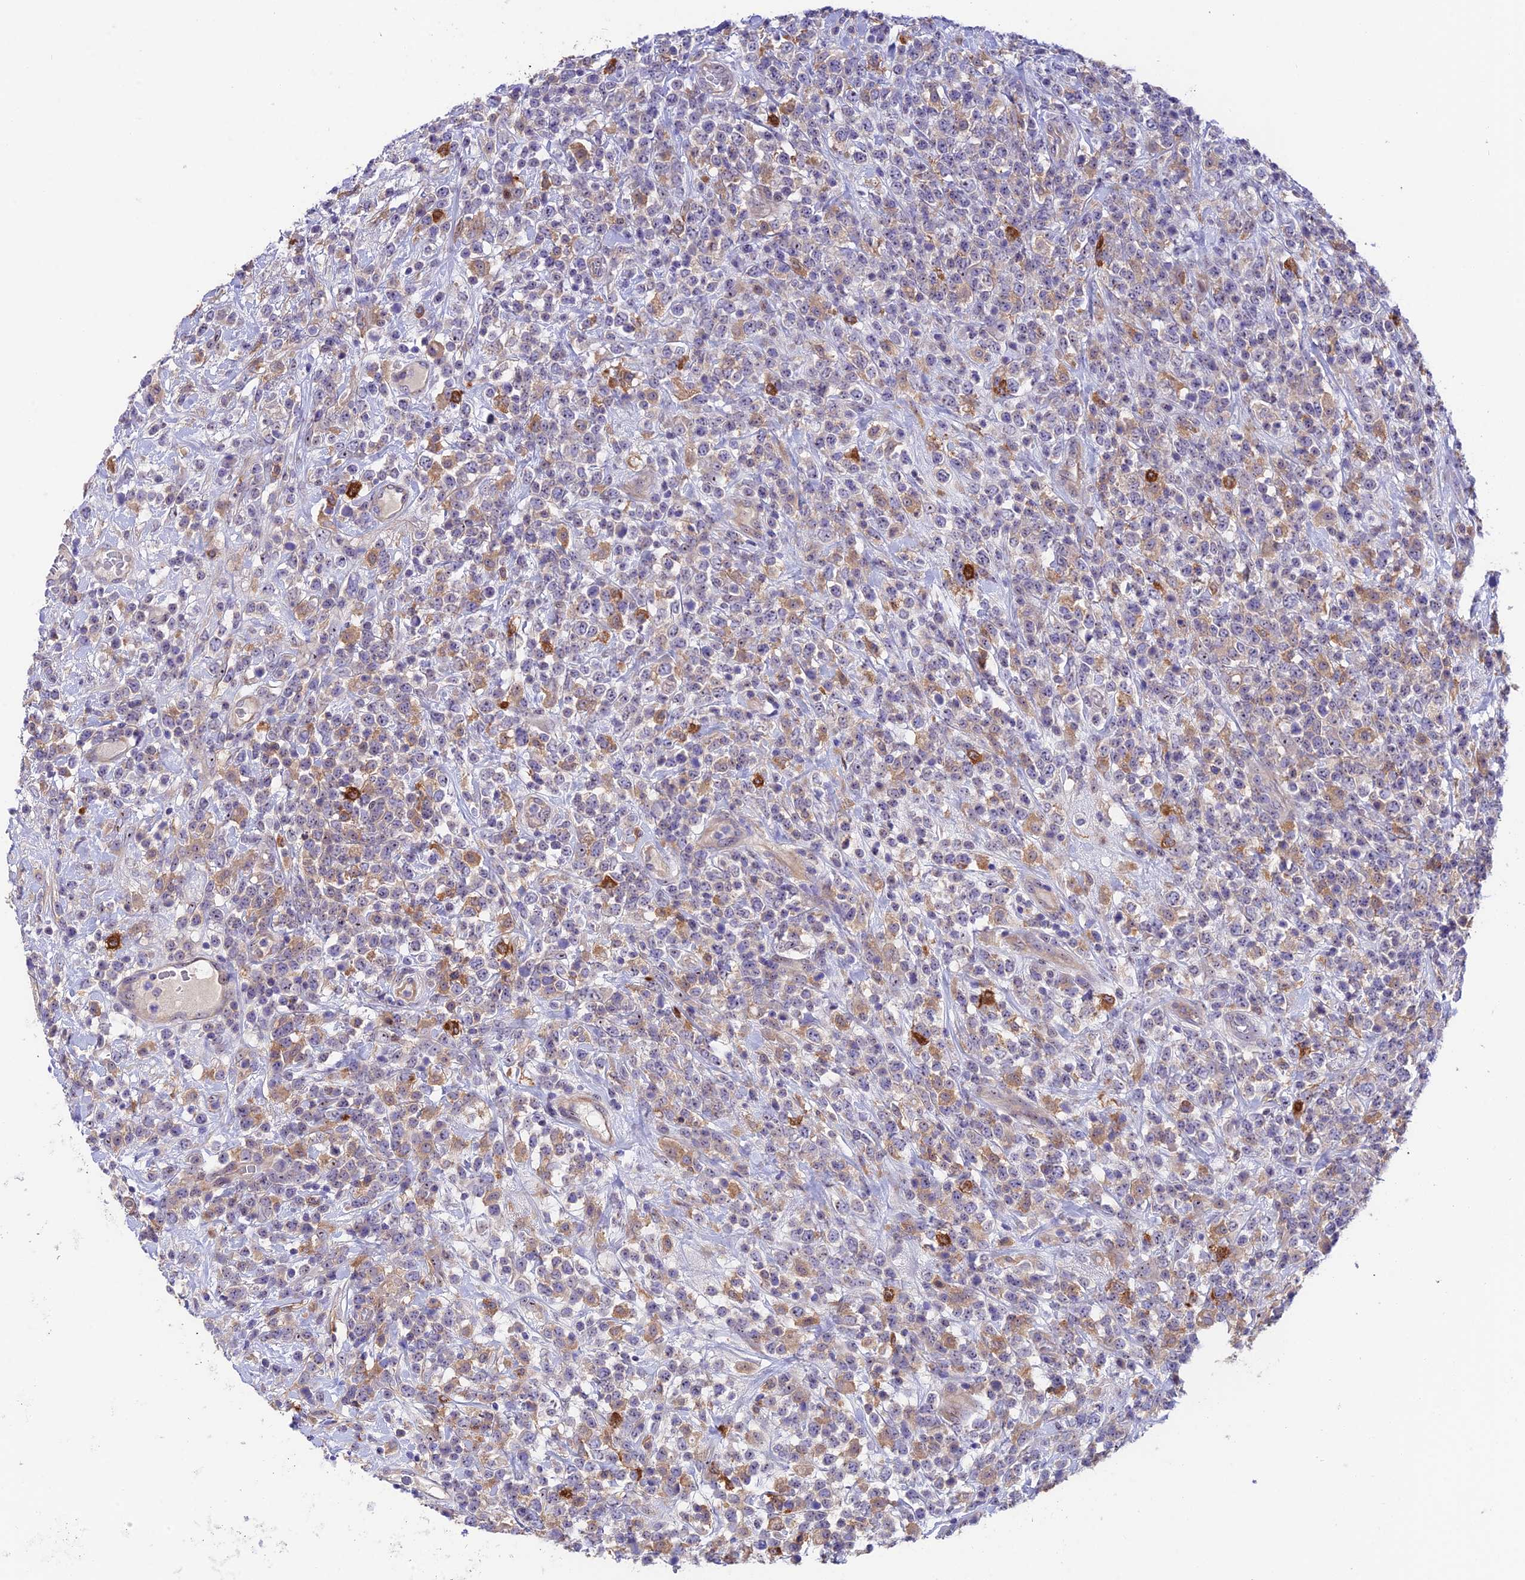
{"staining": {"intensity": "moderate", "quantity": "<25%", "location": "cytoplasmic/membranous"}, "tissue": "lymphoma", "cell_type": "Tumor cells", "image_type": "cancer", "snomed": [{"axis": "morphology", "description": "Malignant lymphoma, non-Hodgkin's type, High grade"}, {"axis": "topography", "description": "Colon"}], "caption": "Tumor cells demonstrate low levels of moderate cytoplasmic/membranous positivity in approximately <25% of cells in human lymphoma.", "gene": "DUSP29", "patient": {"sex": "female", "age": 53}}